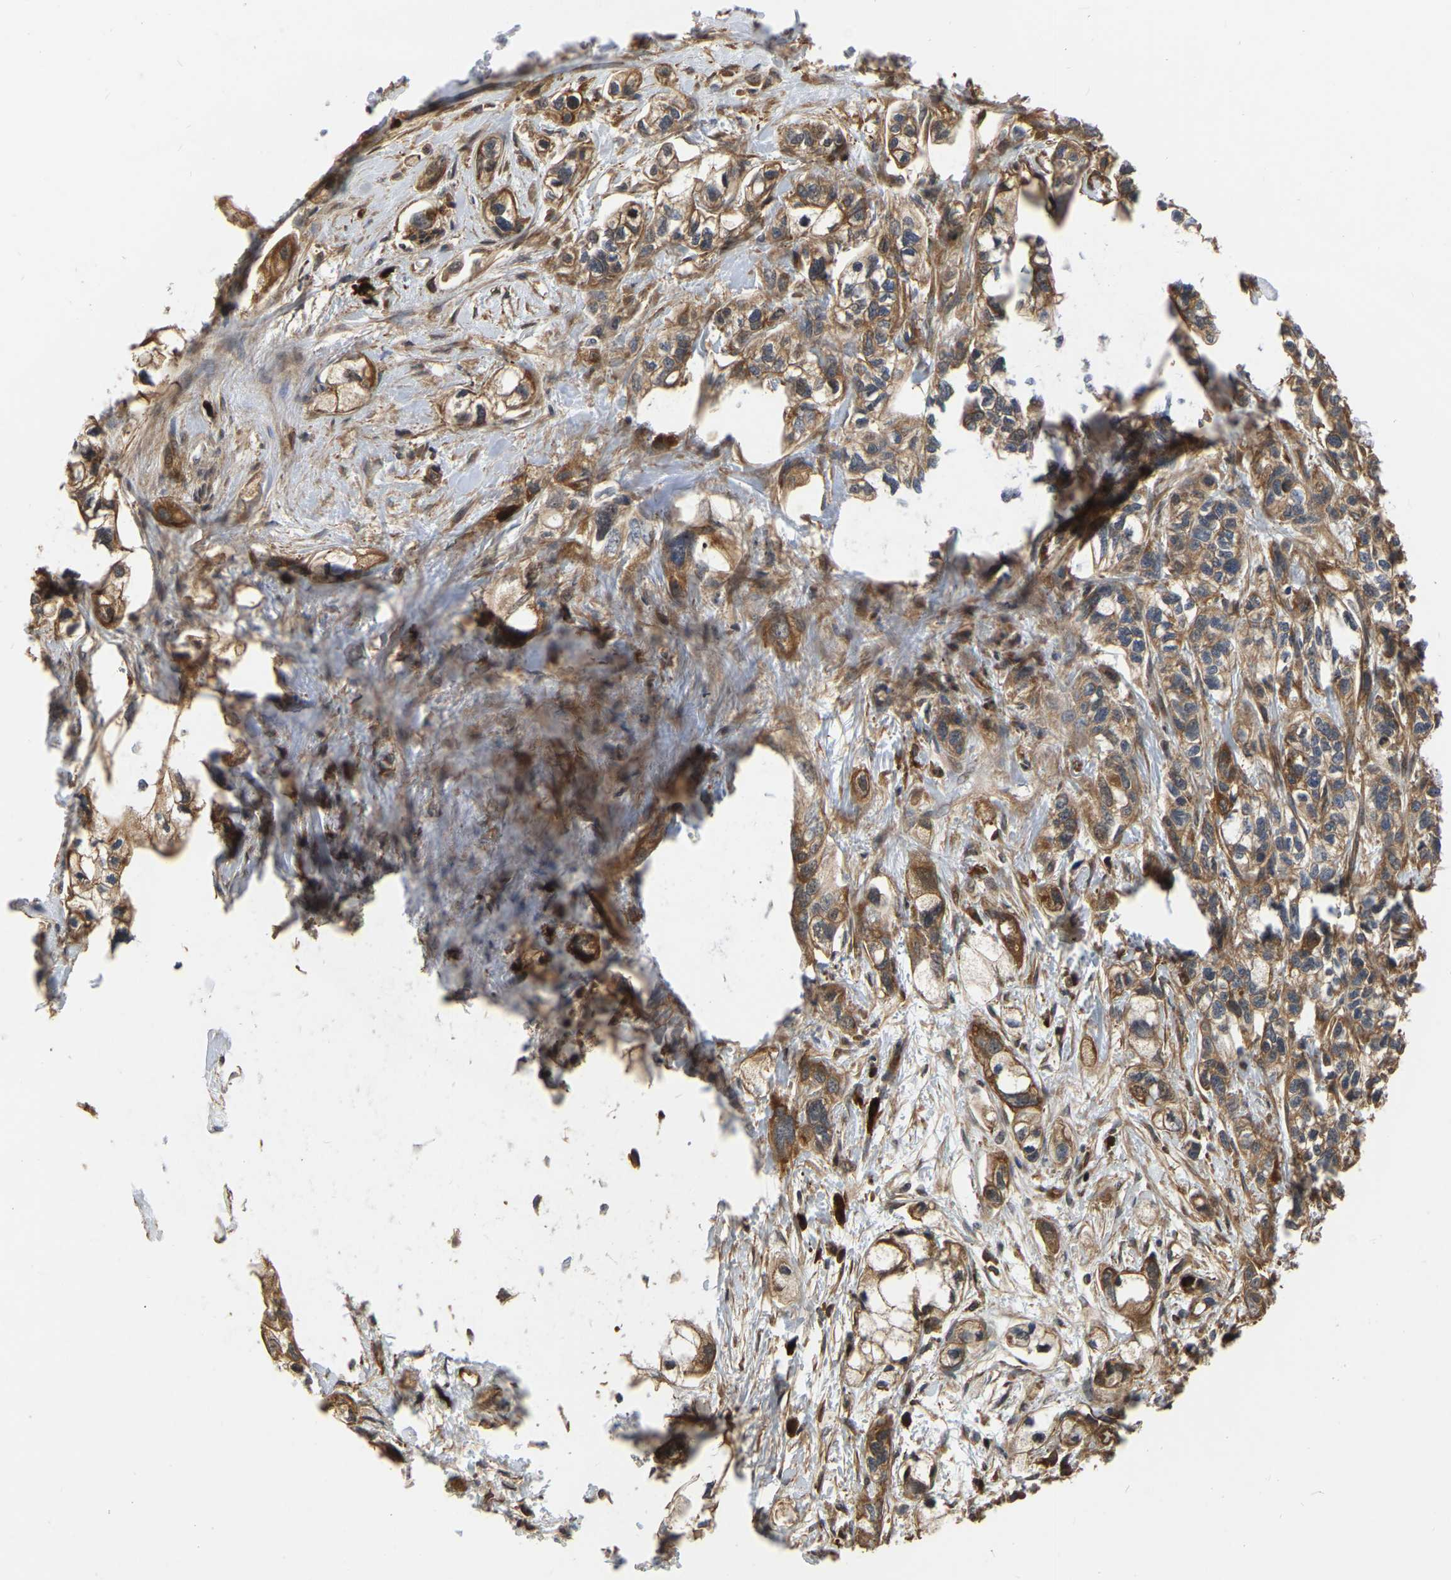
{"staining": {"intensity": "moderate", "quantity": ">75%", "location": "cytoplasmic/membranous"}, "tissue": "pancreatic cancer", "cell_type": "Tumor cells", "image_type": "cancer", "snomed": [{"axis": "morphology", "description": "Adenocarcinoma, NOS"}, {"axis": "topography", "description": "Pancreas"}], "caption": "This photomicrograph displays pancreatic adenocarcinoma stained with immunohistochemistry to label a protein in brown. The cytoplasmic/membranous of tumor cells show moderate positivity for the protein. Nuclei are counter-stained blue.", "gene": "GARS1", "patient": {"sex": "male", "age": 74}}